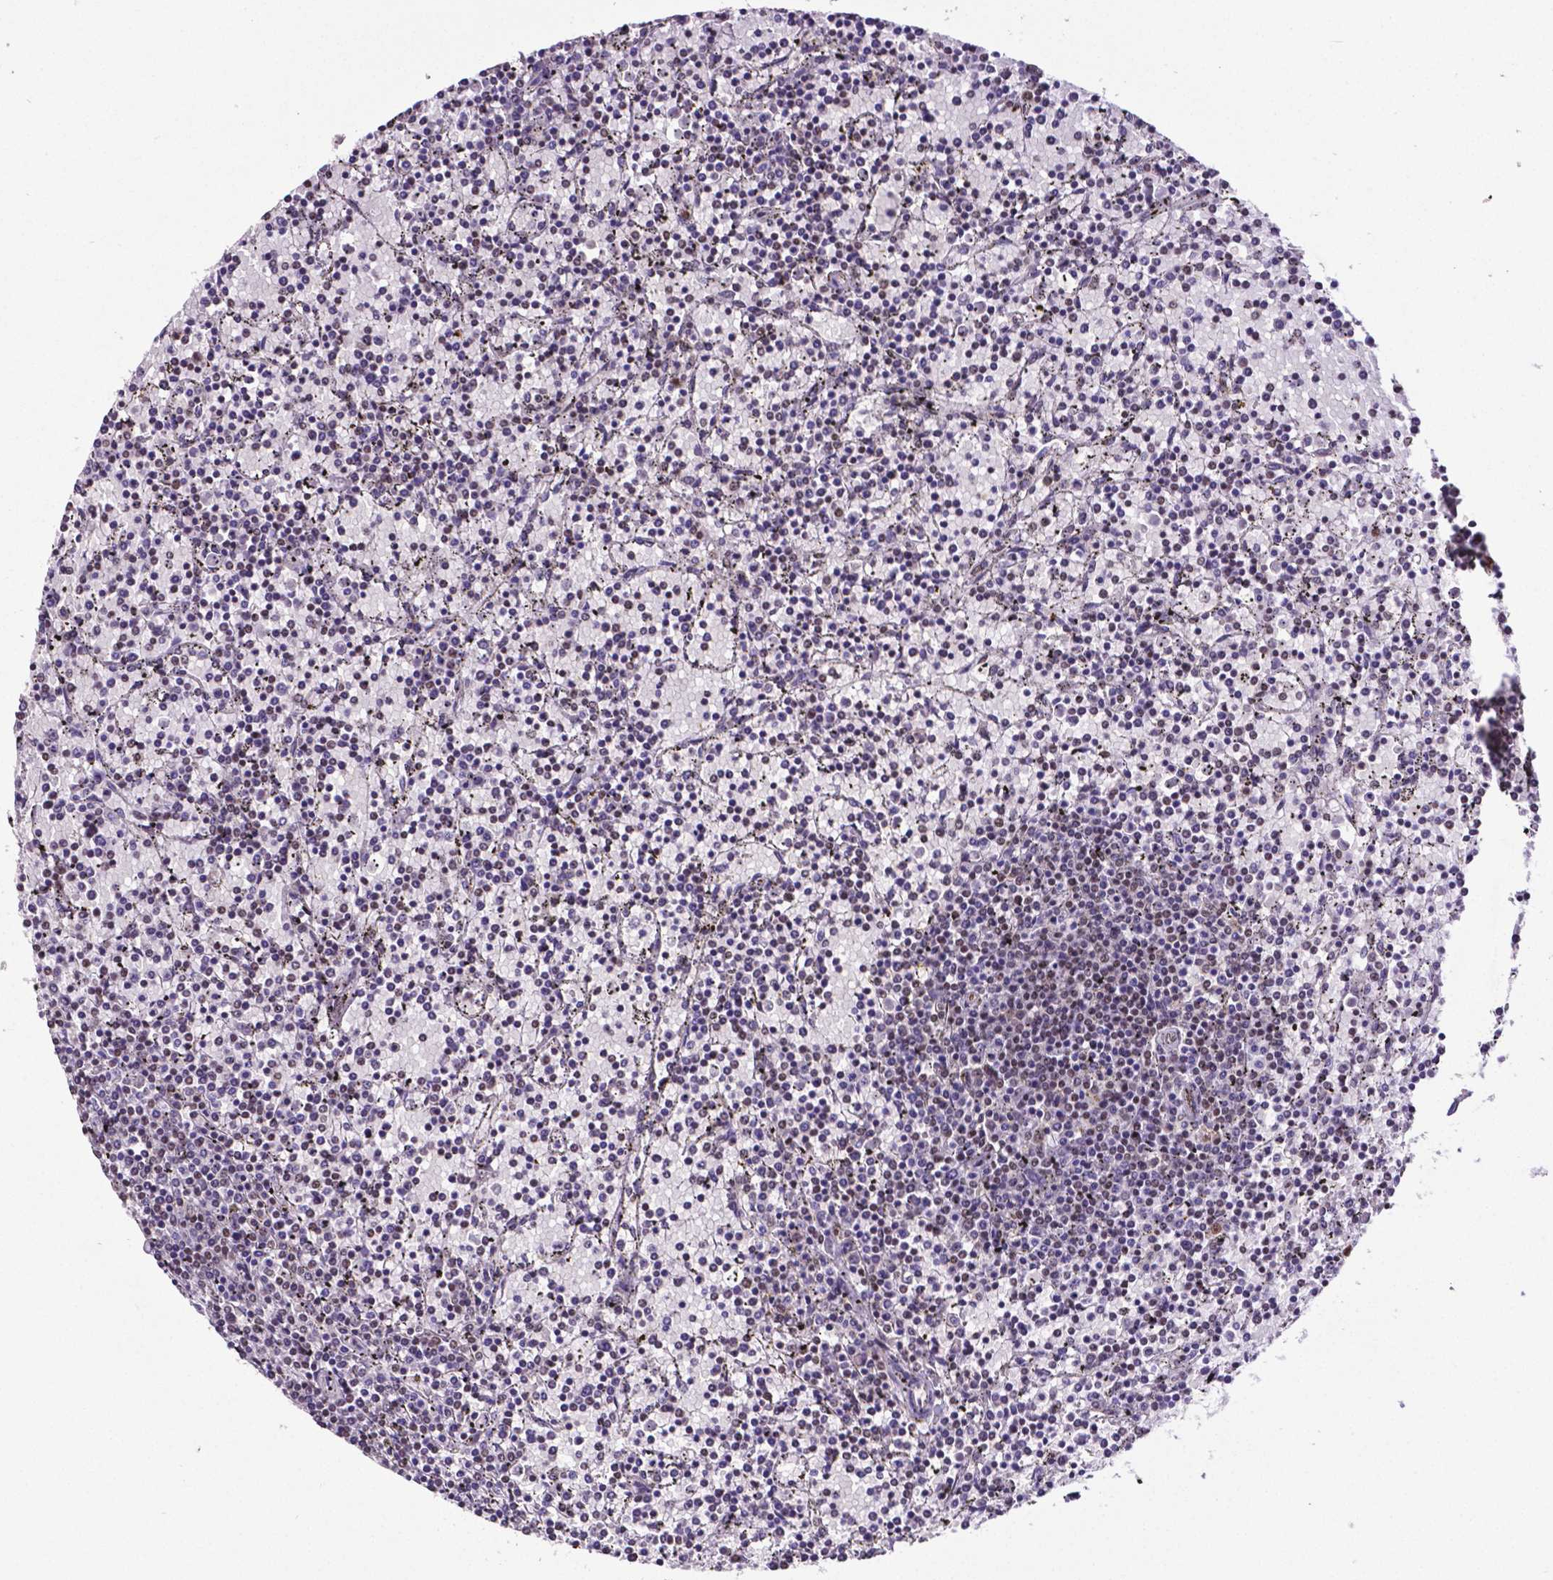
{"staining": {"intensity": "weak", "quantity": "<25%", "location": "nuclear"}, "tissue": "lymphoma", "cell_type": "Tumor cells", "image_type": "cancer", "snomed": [{"axis": "morphology", "description": "Malignant lymphoma, non-Hodgkin's type, Low grade"}, {"axis": "topography", "description": "Spleen"}], "caption": "Immunohistochemistry of human lymphoma displays no positivity in tumor cells.", "gene": "REST", "patient": {"sex": "female", "age": 77}}